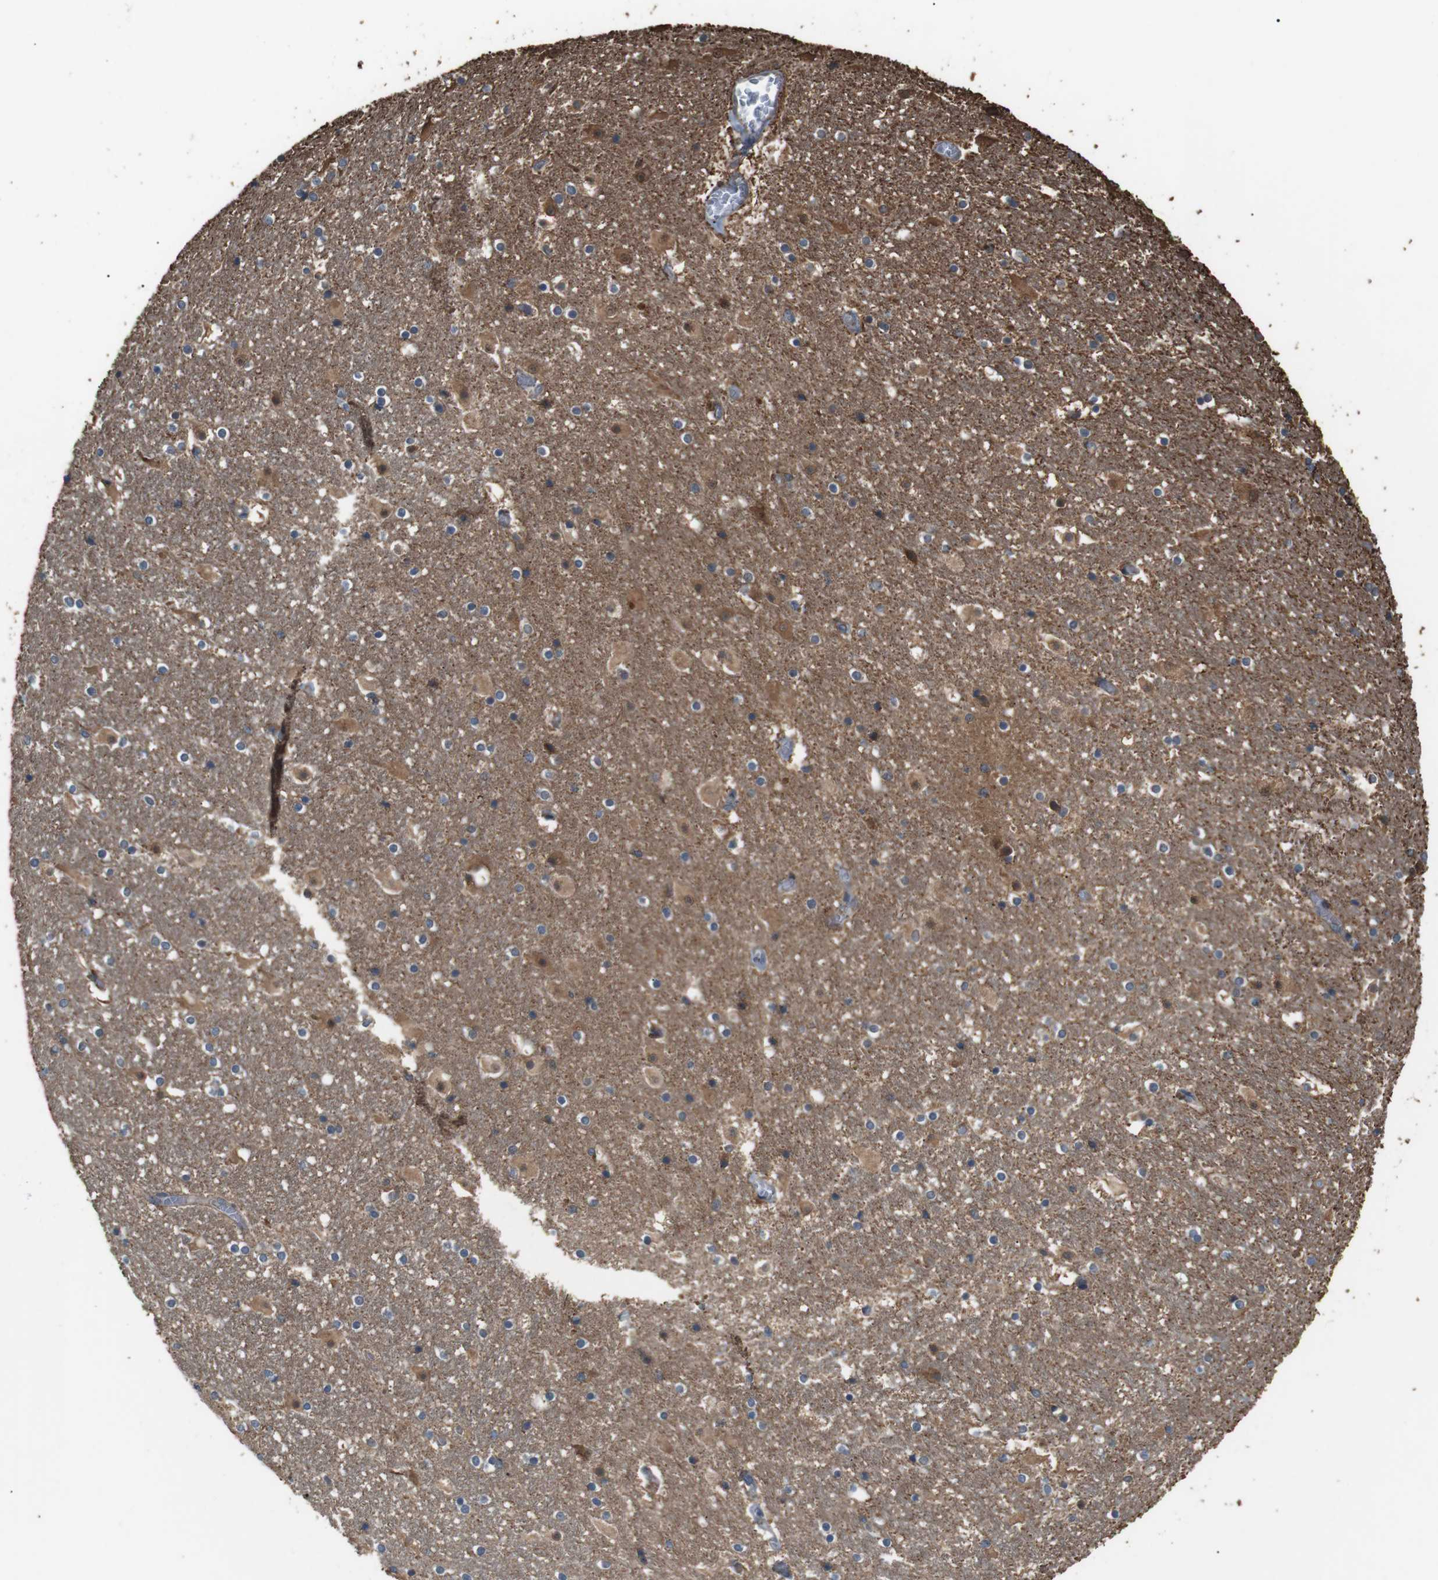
{"staining": {"intensity": "moderate", "quantity": "25%-75%", "location": "cytoplasmic/membranous"}, "tissue": "hippocampus", "cell_type": "Glial cells", "image_type": "normal", "snomed": [{"axis": "morphology", "description": "Normal tissue, NOS"}, {"axis": "topography", "description": "Hippocampus"}], "caption": "Immunohistochemistry (IHC) of unremarkable human hippocampus displays medium levels of moderate cytoplasmic/membranous positivity in about 25%-75% of glial cells.", "gene": "GPR161", "patient": {"sex": "male", "age": 45}}